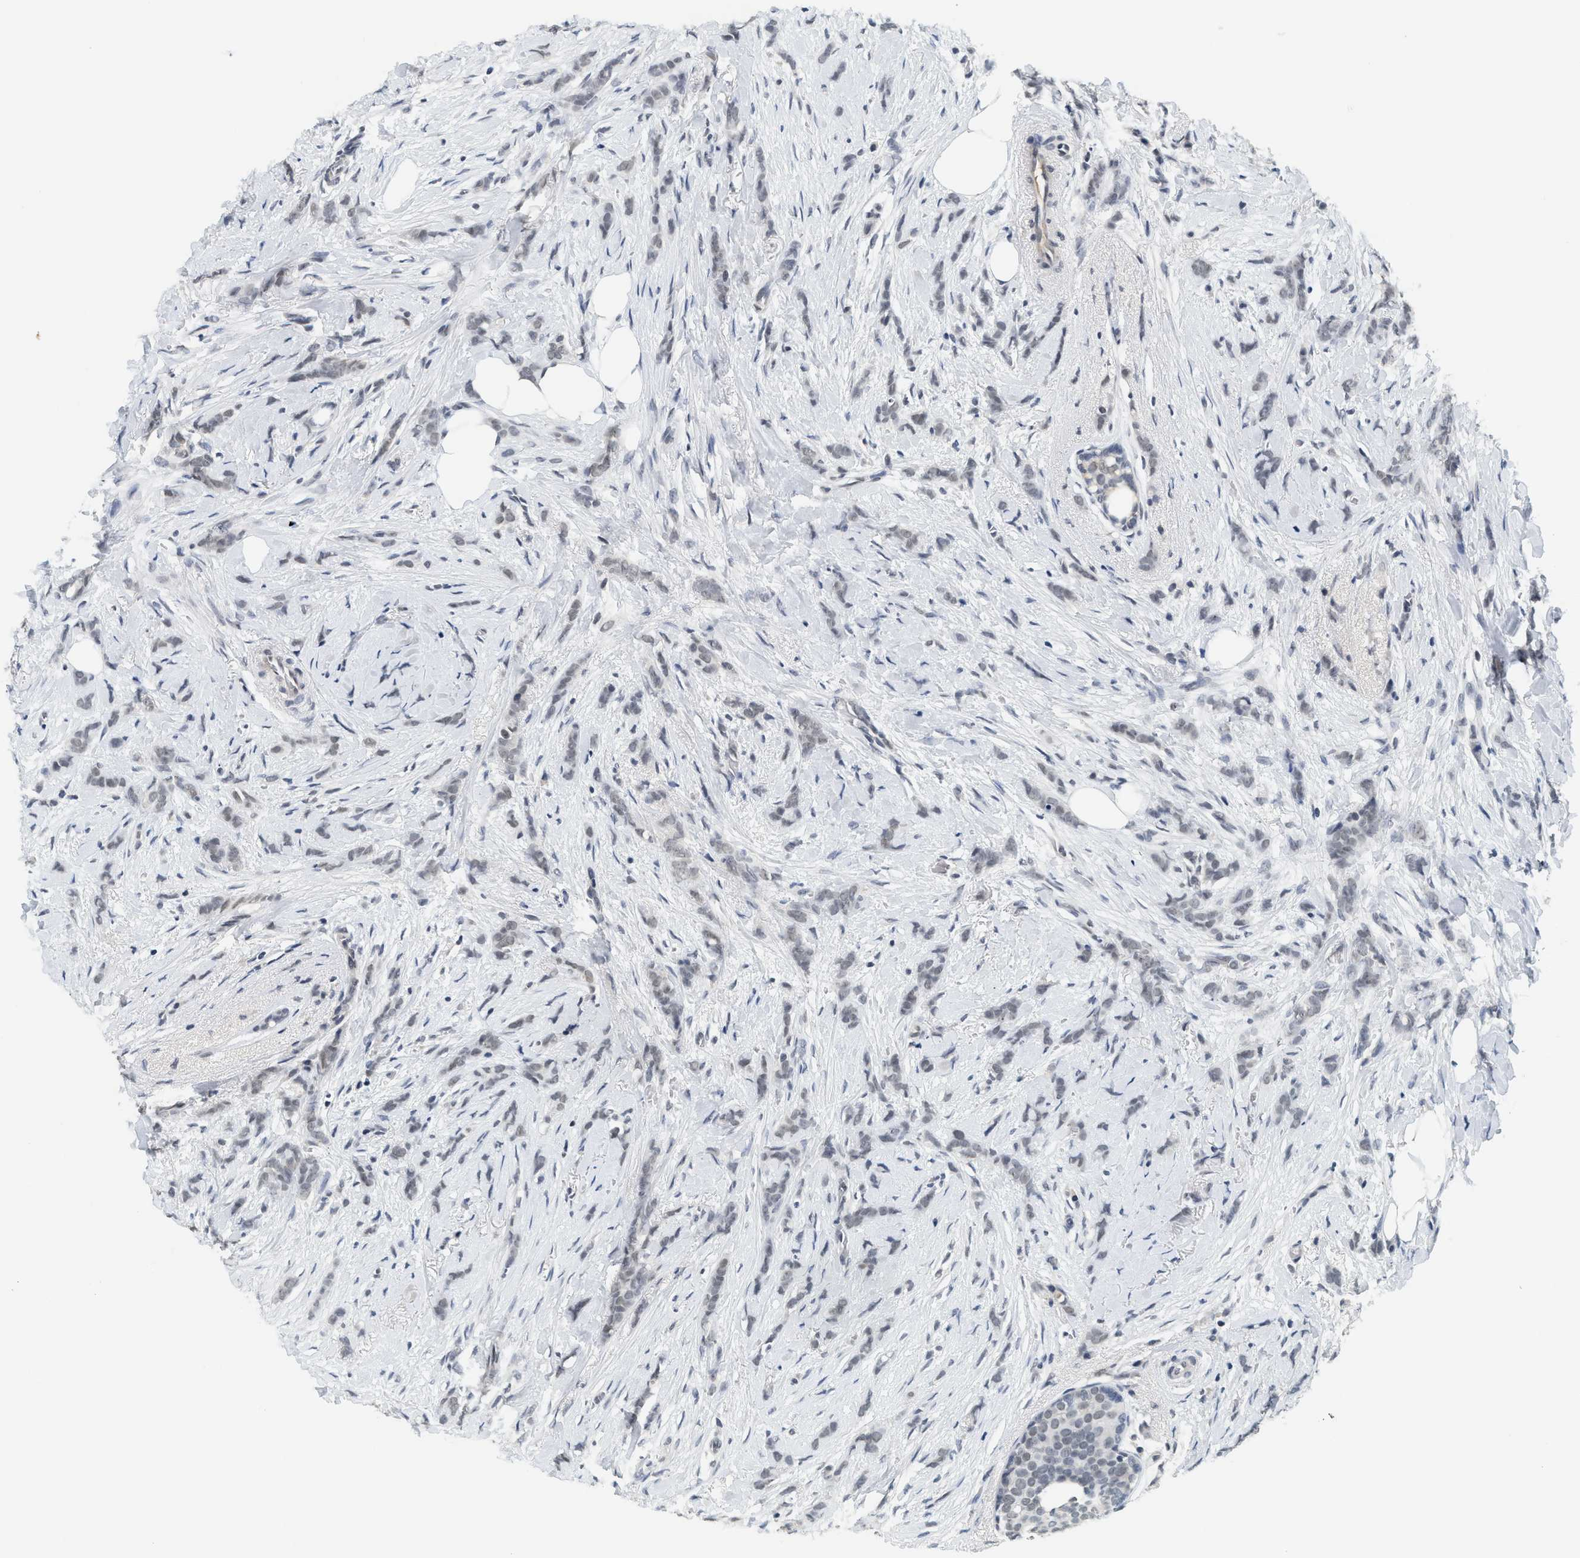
{"staining": {"intensity": "weak", "quantity": "<25%", "location": "nuclear"}, "tissue": "breast cancer", "cell_type": "Tumor cells", "image_type": "cancer", "snomed": [{"axis": "morphology", "description": "Lobular carcinoma, in situ"}, {"axis": "morphology", "description": "Lobular carcinoma"}, {"axis": "topography", "description": "Breast"}], "caption": "The histopathology image displays no significant positivity in tumor cells of breast cancer. (DAB immunohistochemistry (IHC), high magnification).", "gene": "MZF1", "patient": {"sex": "female", "age": 41}}